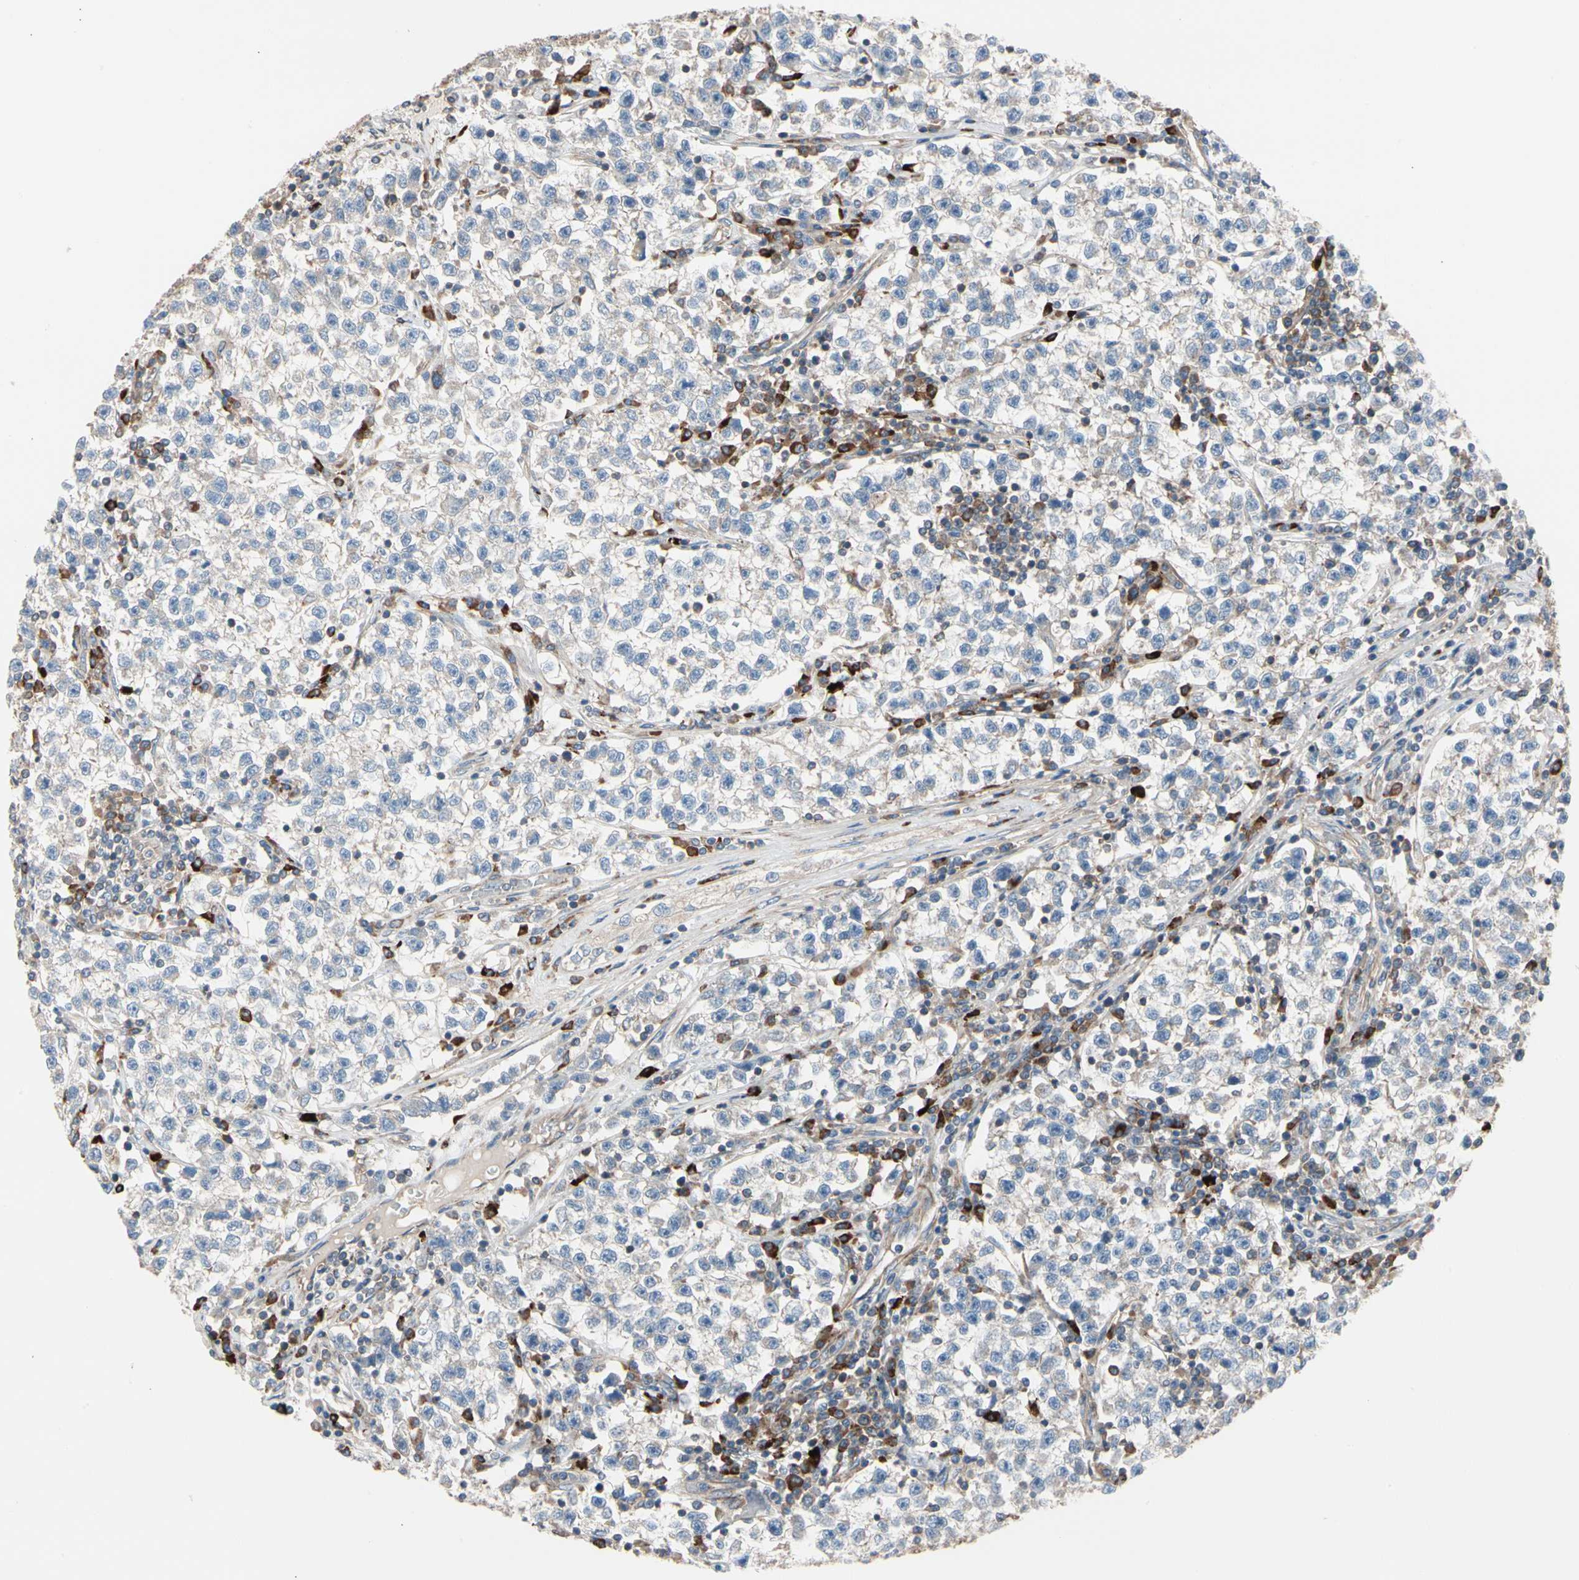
{"staining": {"intensity": "negative", "quantity": "none", "location": "none"}, "tissue": "testis cancer", "cell_type": "Tumor cells", "image_type": "cancer", "snomed": [{"axis": "morphology", "description": "Seminoma, NOS"}, {"axis": "topography", "description": "Testis"}], "caption": "Immunohistochemistry (IHC) micrograph of human testis cancer (seminoma) stained for a protein (brown), which displays no expression in tumor cells. (Immunohistochemistry (IHC), brightfield microscopy, high magnification).", "gene": "ROCK1", "patient": {"sex": "male", "age": 22}}